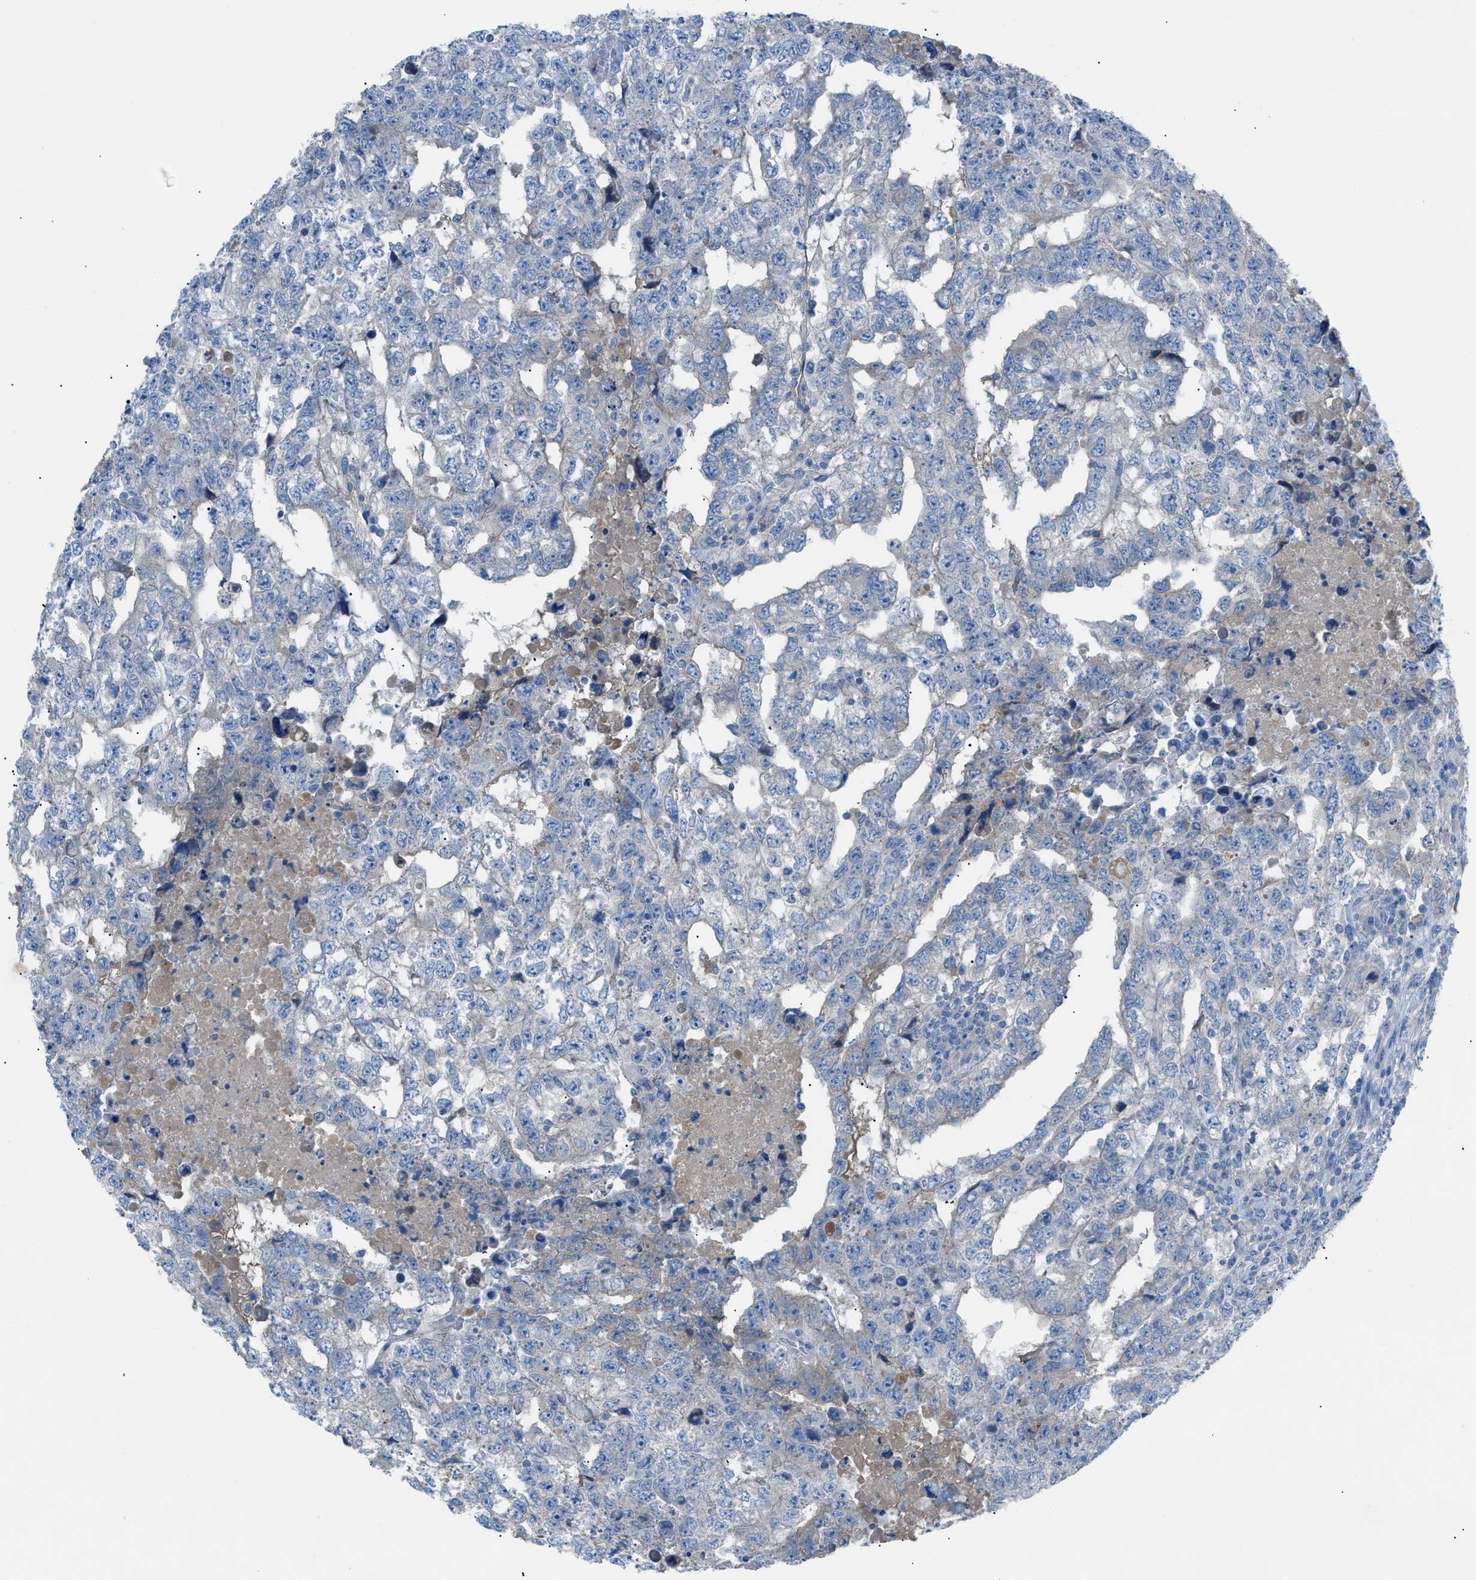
{"staining": {"intensity": "negative", "quantity": "none", "location": "none"}, "tissue": "testis cancer", "cell_type": "Tumor cells", "image_type": "cancer", "snomed": [{"axis": "morphology", "description": "Carcinoma, Embryonal, NOS"}, {"axis": "topography", "description": "Testis"}], "caption": "Testis cancer stained for a protein using IHC demonstrates no expression tumor cells.", "gene": "C5AR2", "patient": {"sex": "male", "age": 36}}